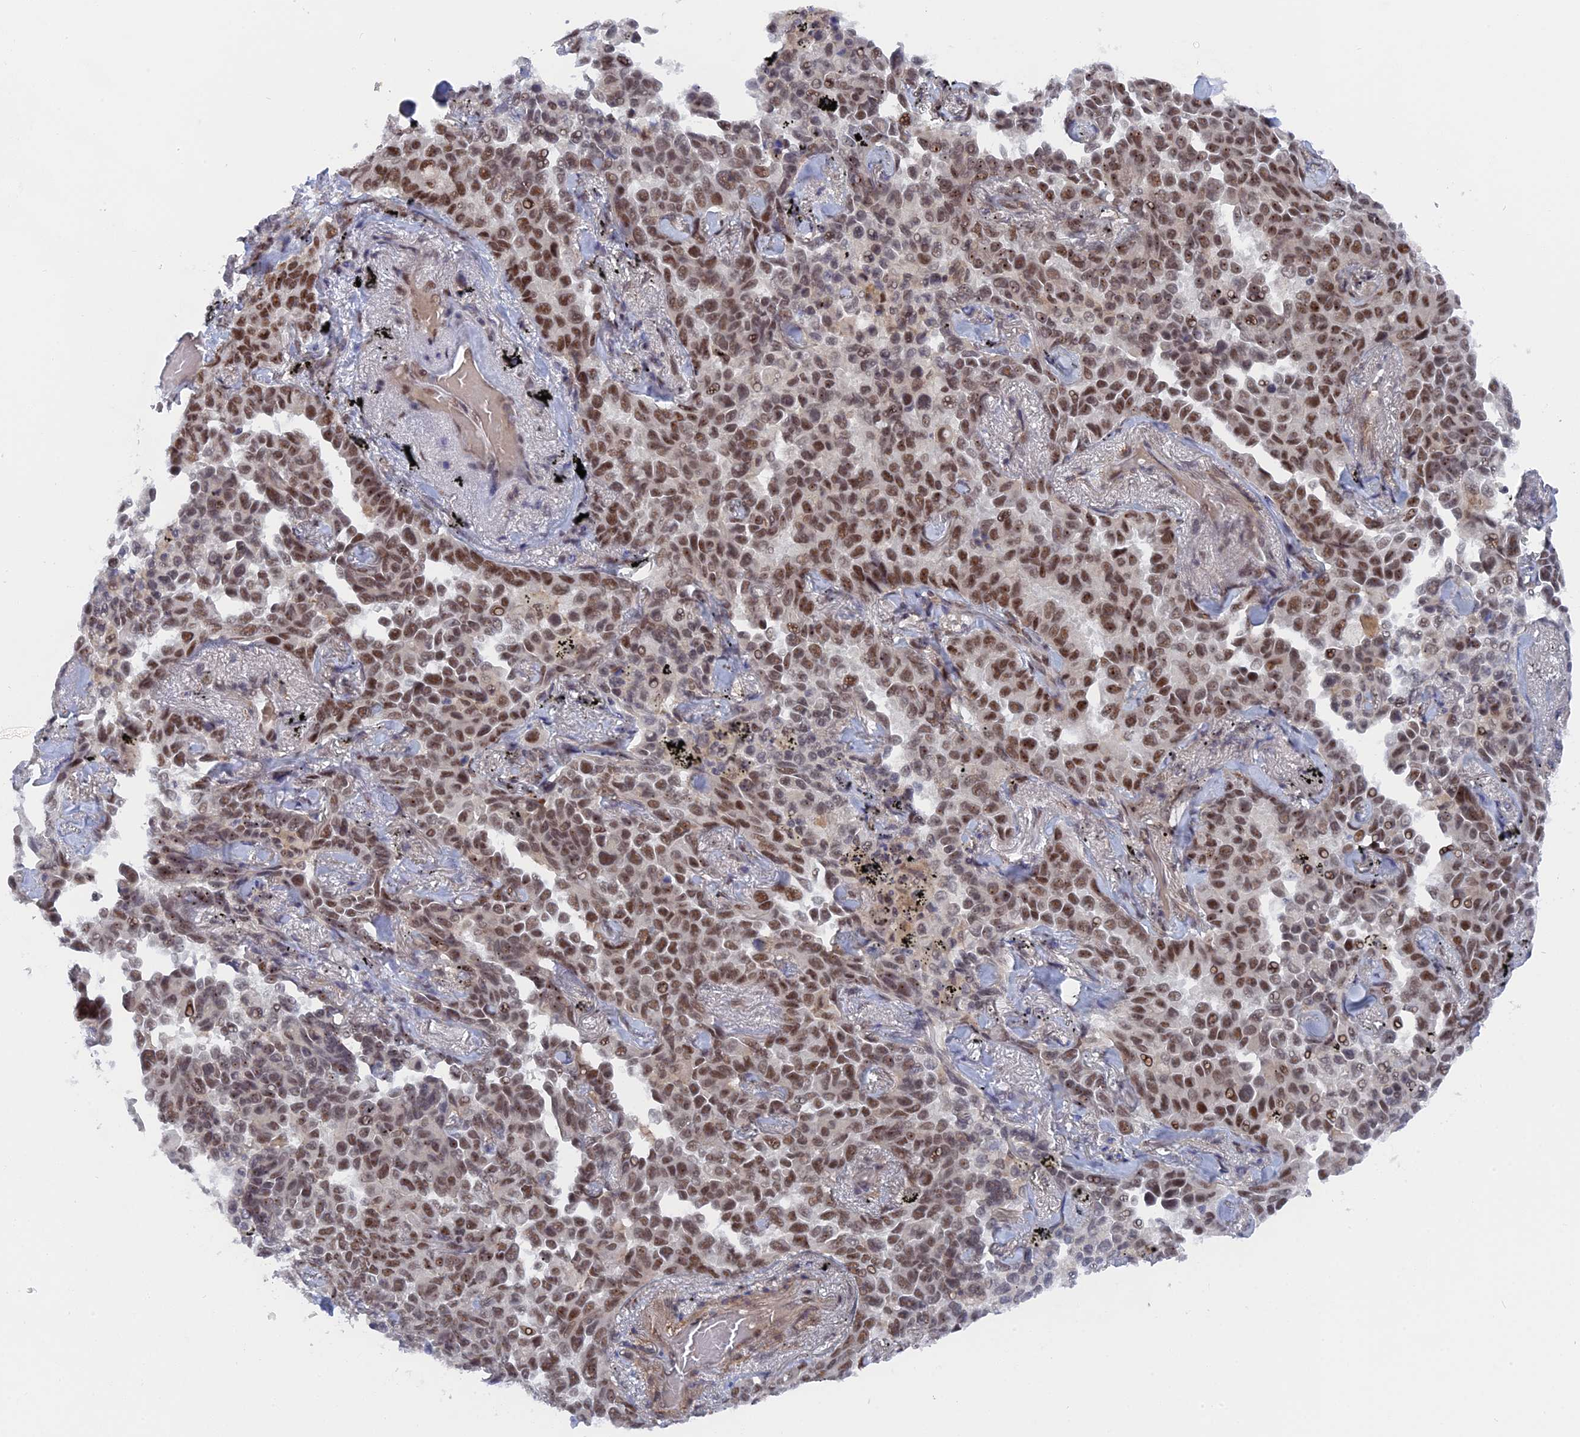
{"staining": {"intensity": "moderate", "quantity": ">75%", "location": "nuclear"}, "tissue": "lung cancer", "cell_type": "Tumor cells", "image_type": "cancer", "snomed": [{"axis": "morphology", "description": "Adenocarcinoma, NOS"}, {"axis": "topography", "description": "Lung"}], "caption": "This is an image of immunohistochemistry staining of adenocarcinoma (lung), which shows moderate positivity in the nuclear of tumor cells.", "gene": "CCDC85A", "patient": {"sex": "female", "age": 67}}